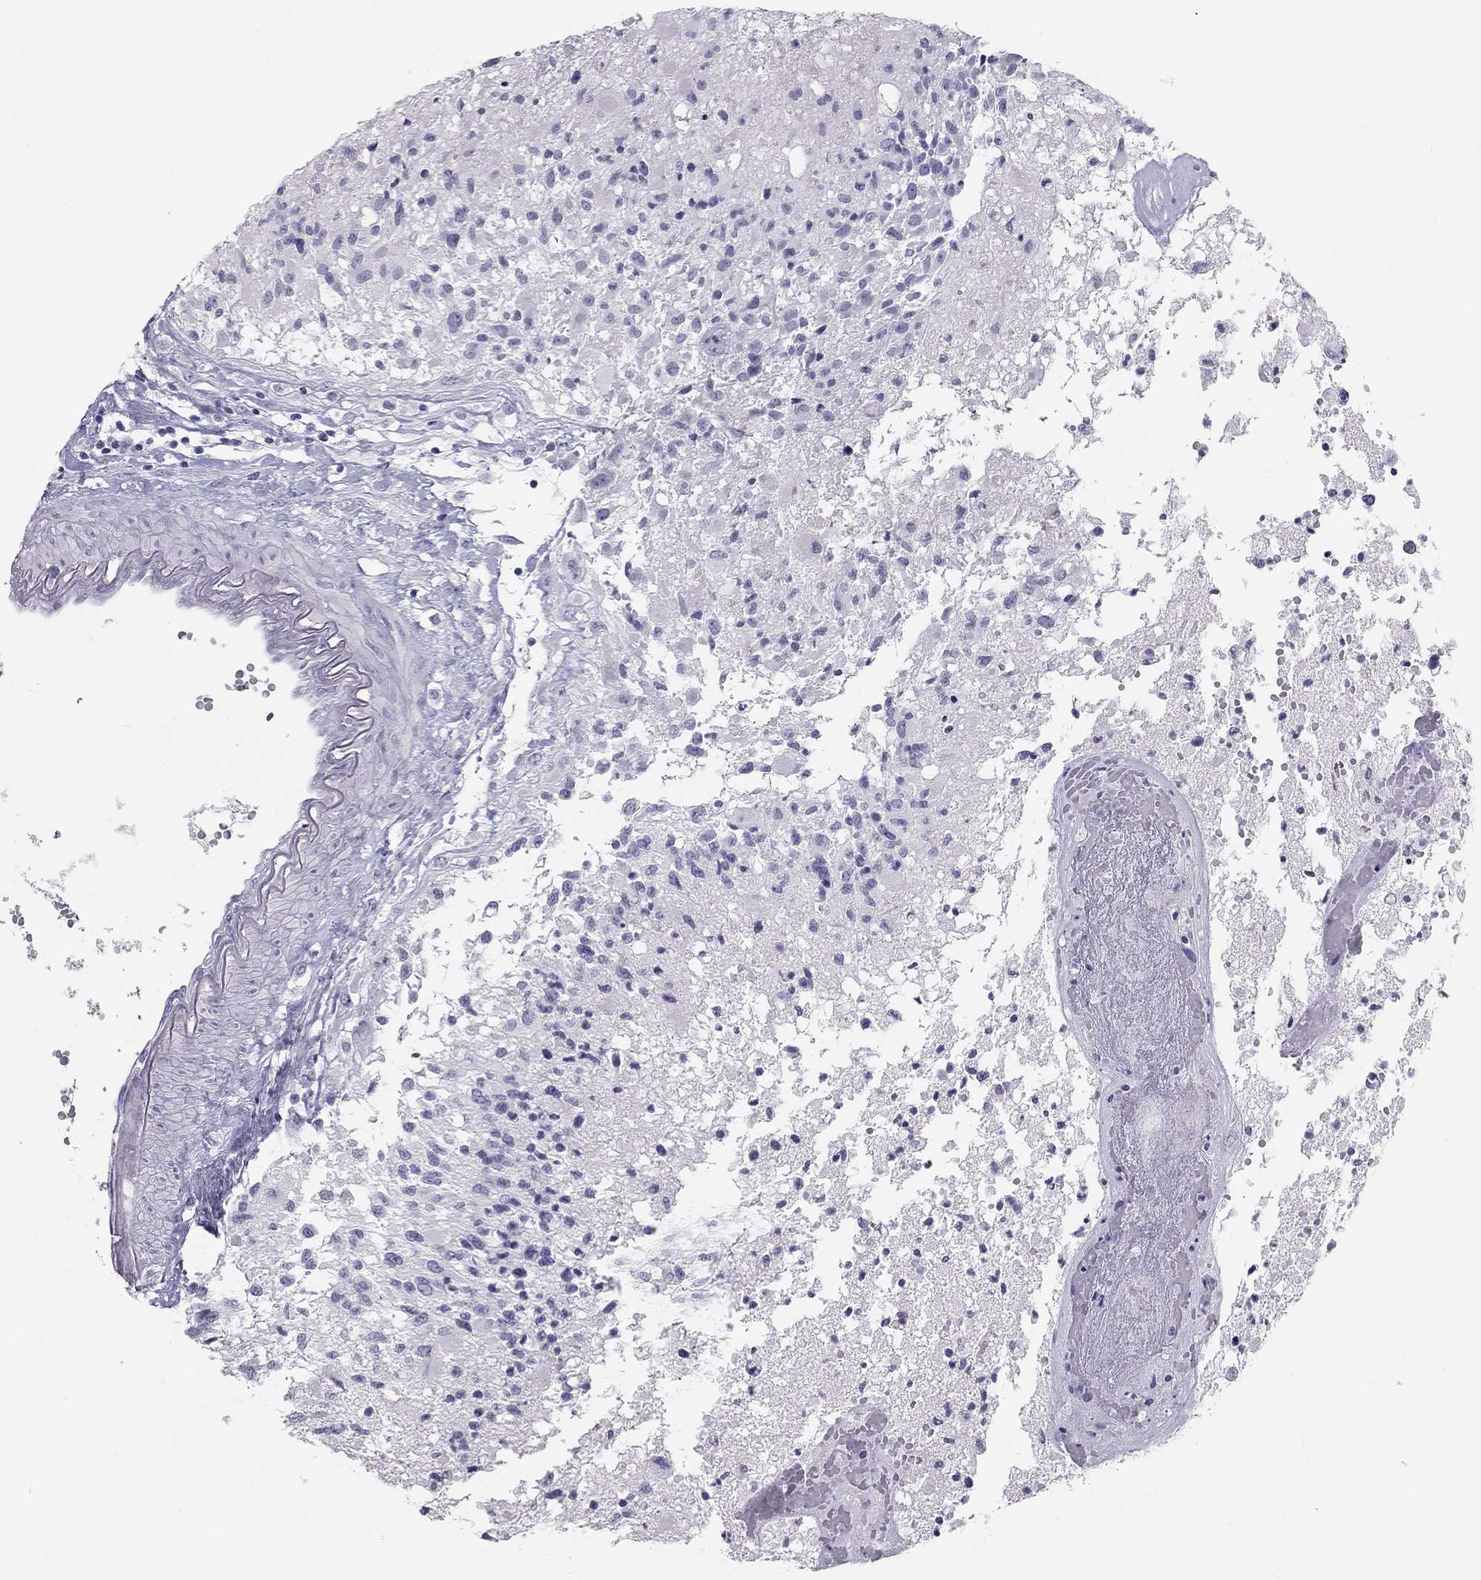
{"staining": {"intensity": "negative", "quantity": "none", "location": "none"}, "tissue": "glioma", "cell_type": "Tumor cells", "image_type": "cancer", "snomed": [{"axis": "morphology", "description": "Glioma, malignant, High grade"}, {"axis": "topography", "description": "Brain"}], "caption": "An image of high-grade glioma (malignant) stained for a protein displays no brown staining in tumor cells. The staining is performed using DAB brown chromogen with nuclei counter-stained in using hematoxylin.", "gene": "KLRG1", "patient": {"sex": "female", "age": 63}}